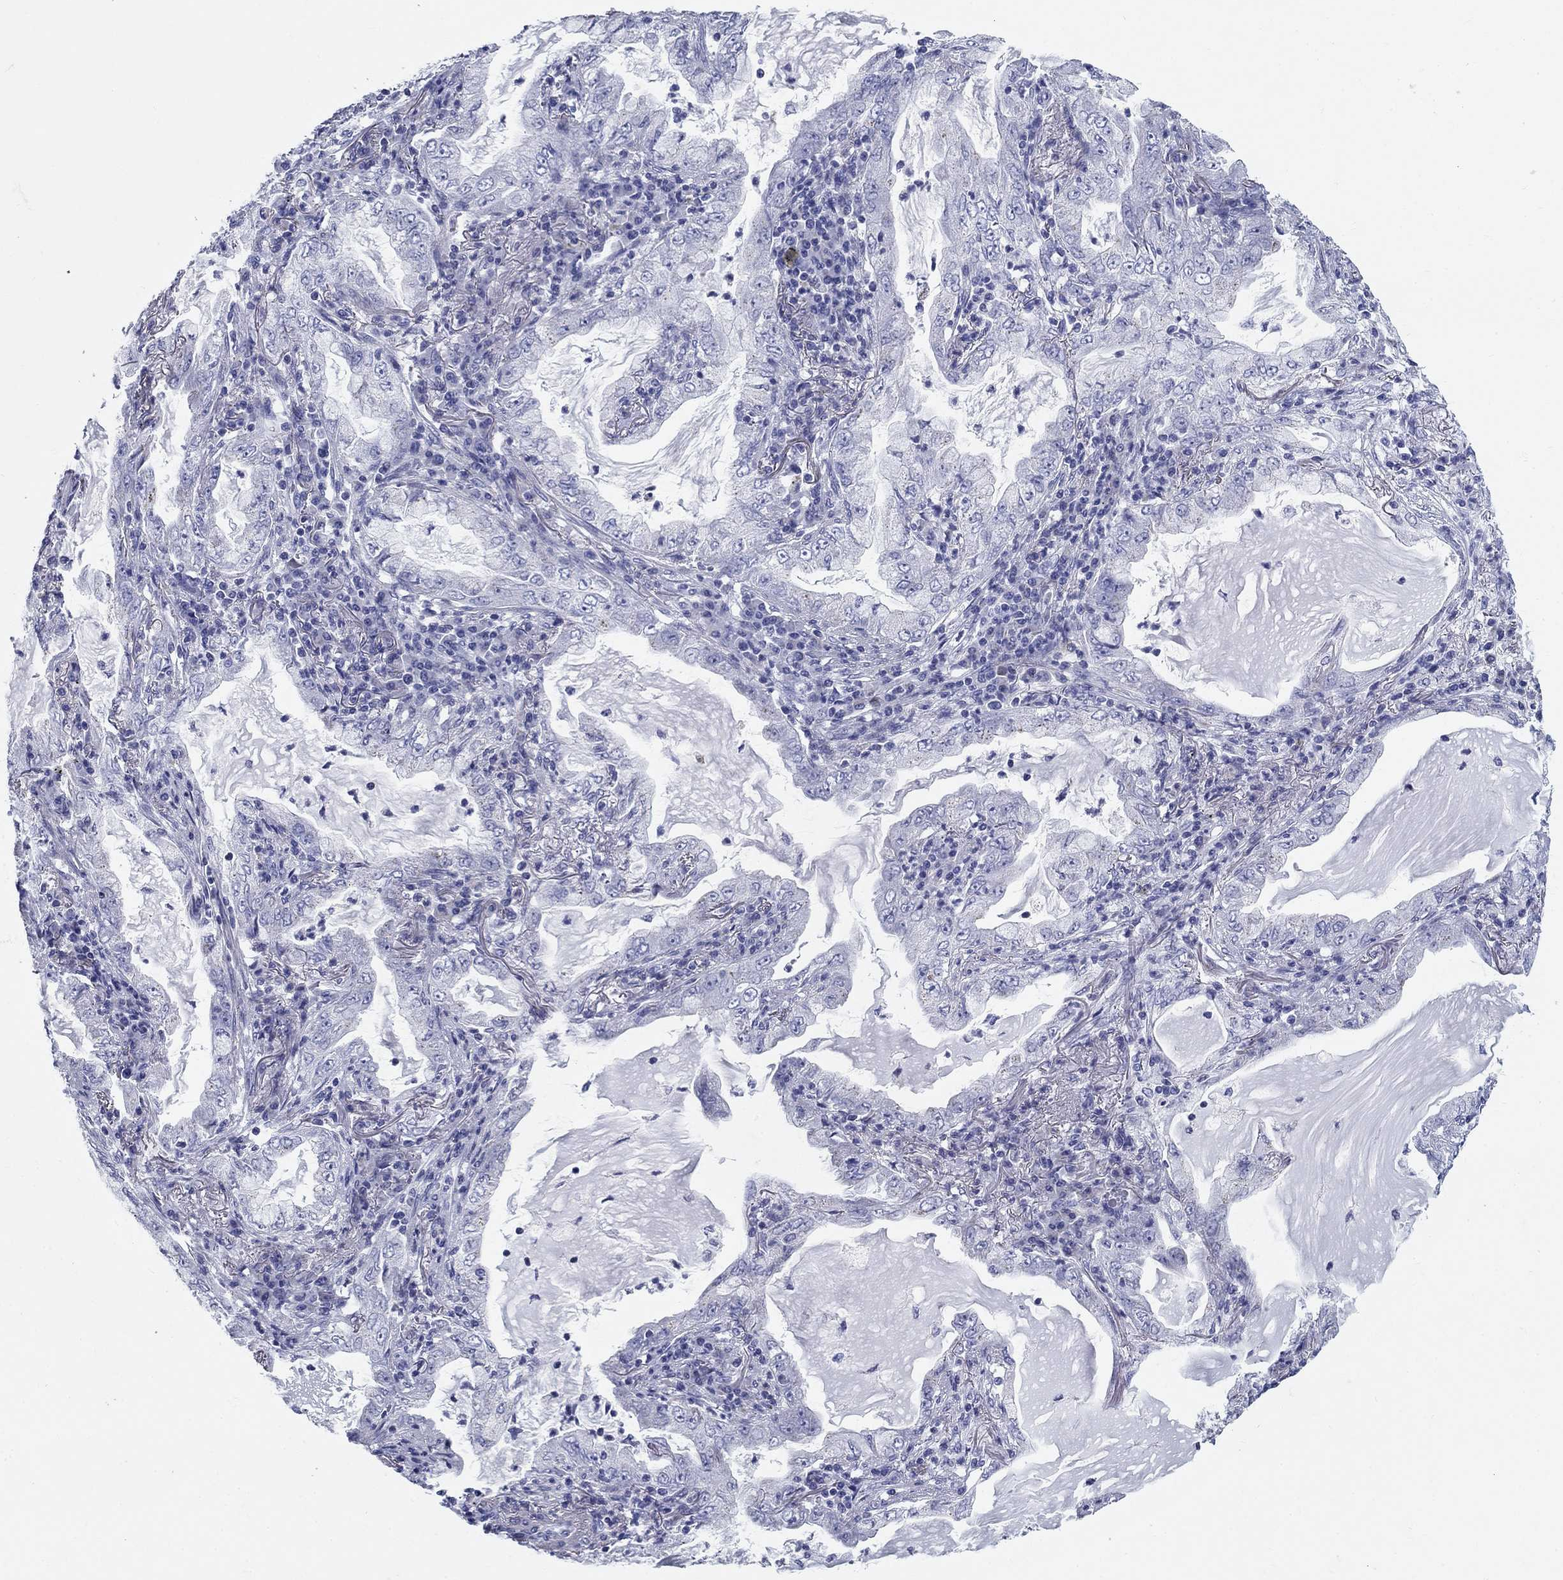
{"staining": {"intensity": "negative", "quantity": "none", "location": "none"}, "tissue": "lung cancer", "cell_type": "Tumor cells", "image_type": "cancer", "snomed": [{"axis": "morphology", "description": "Adenocarcinoma, NOS"}, {"axis": "topography", "description": "Lung"}], "caption": "Tumor cells show no significant staining in adenocarcinoma (lung).", "gene": "UPB1", "patient": {"sex": "female", "age": 73}}